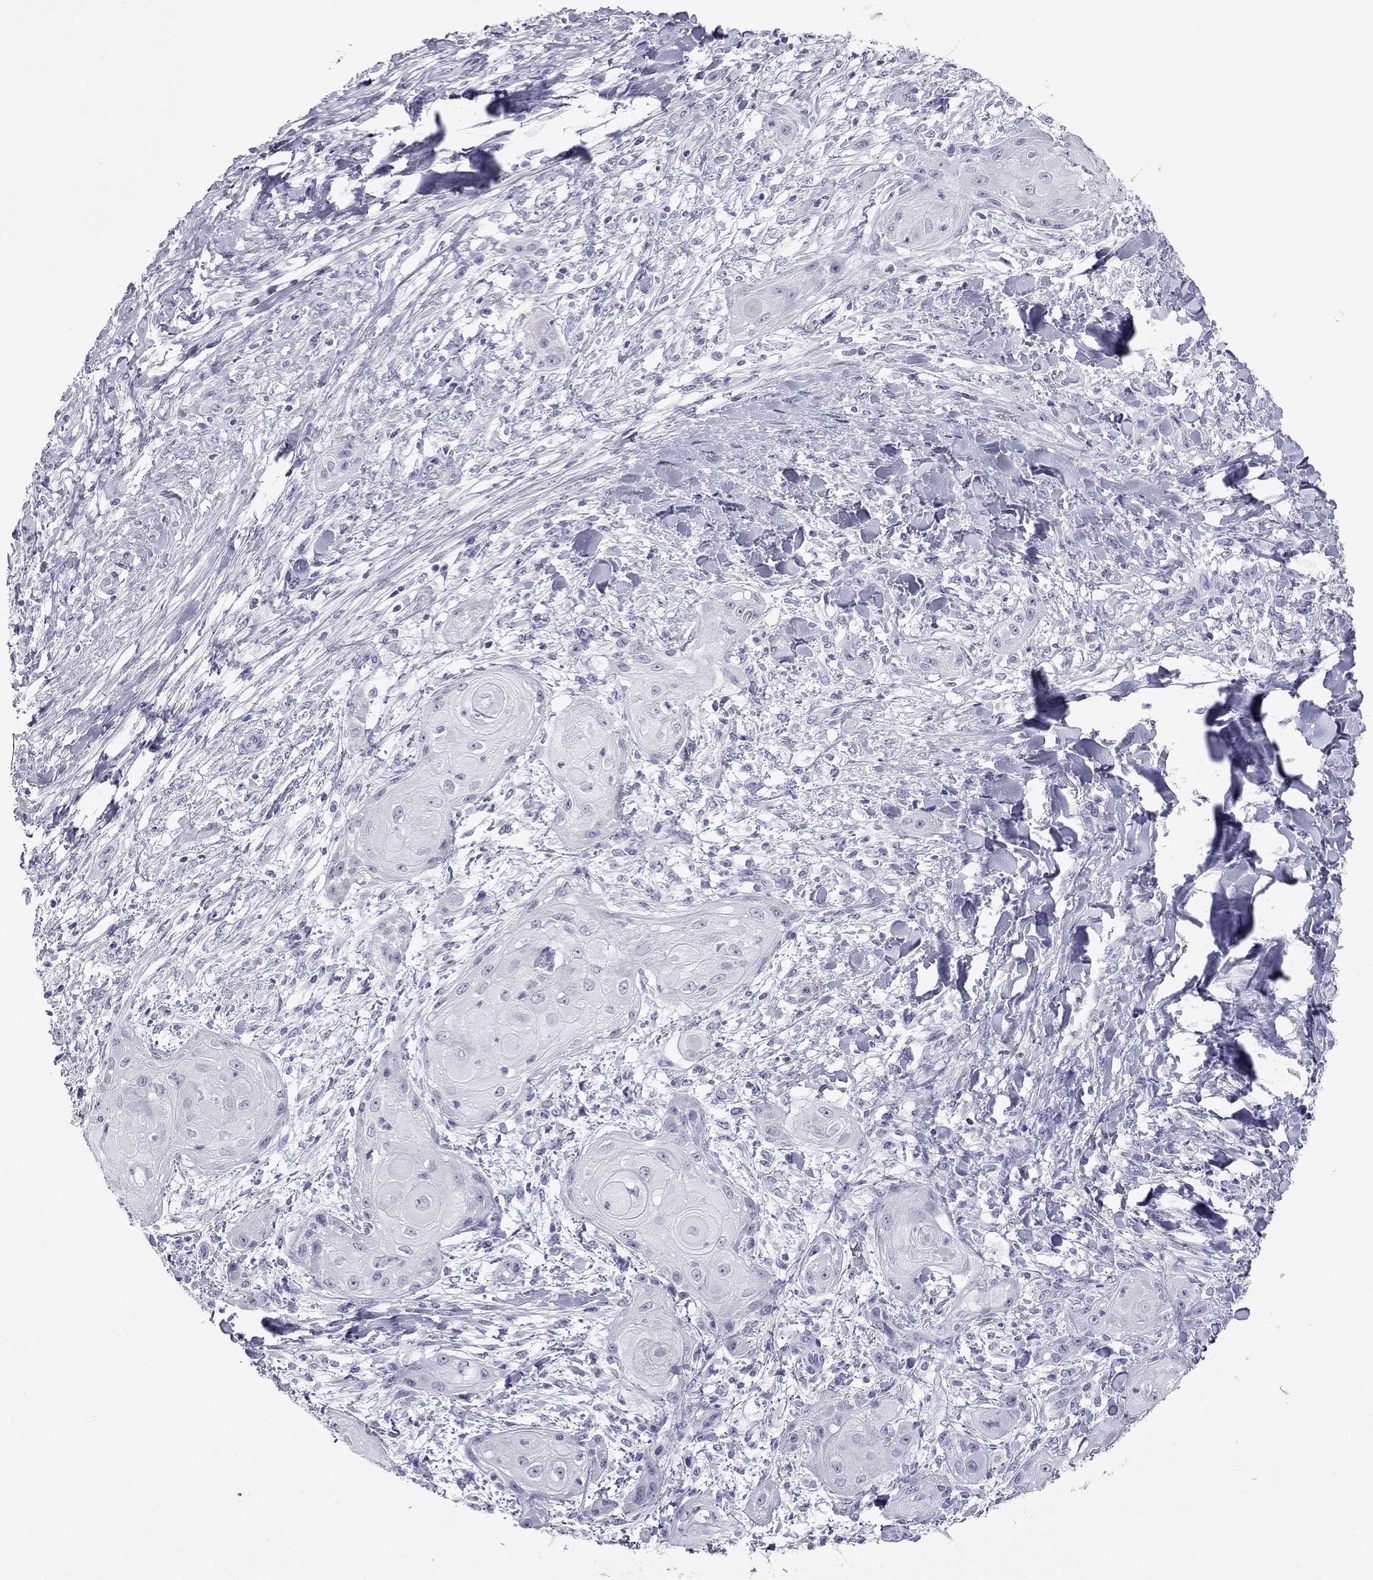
{"staining": {"intensity": "negative", "quantity": "none", "location": "none"}, "tissue": "skin cancer", "cell_type": "Tumor cells", "image_type": "cancer", "snomed": [{"axis": "morphology", "description": "Squamous cell carcinoma, NOS"}, {"axis": "topography", "description": "Skin"}], "caption": "The histopathology image demonstrates no significant expression in tumor cells of skin squamous cell carcinoma.", "gene": "GJA8", "patient": {"sex": "male", "age": 62}}